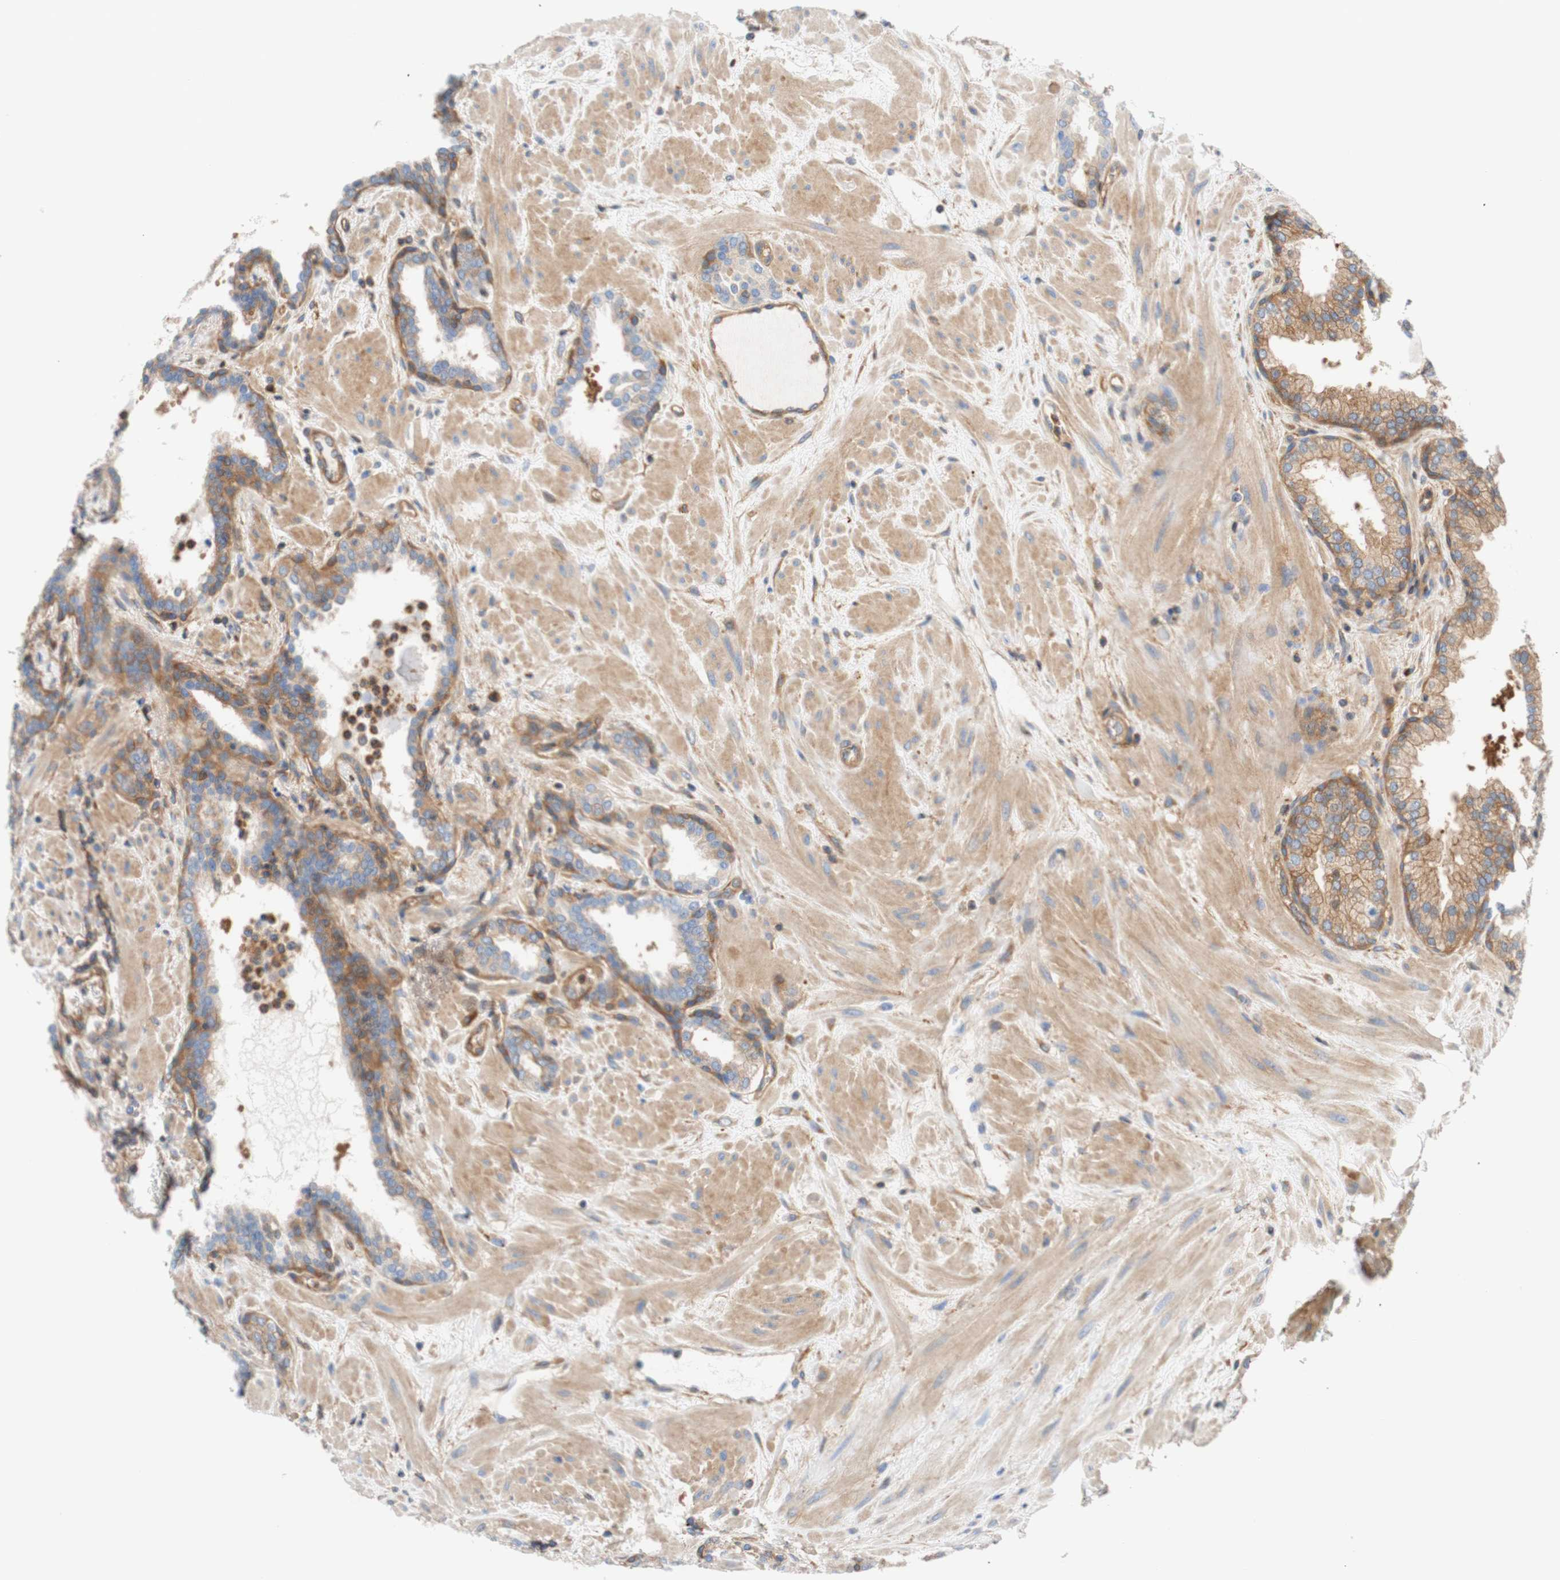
{"staining": {"intensity": "moderate", "quantity": "25%-75%", "location": "cytoplasmic/membranous"}, "tissue": "prostate", "cell_type": "Glandular cells", "image_type": "normal", "snomed": [{"axis": "morphology", "description": "Normal tissue, NOS"}, {"axis": "topography", "description": "Prostate"}], "caption": "Protein staining of benign prostate shows moderate cytoplasmic/membranous staining in approximately 25%-75% of glandular cells.", "gene": "STOM", "patient": {"sex": "male", "age": 51}}